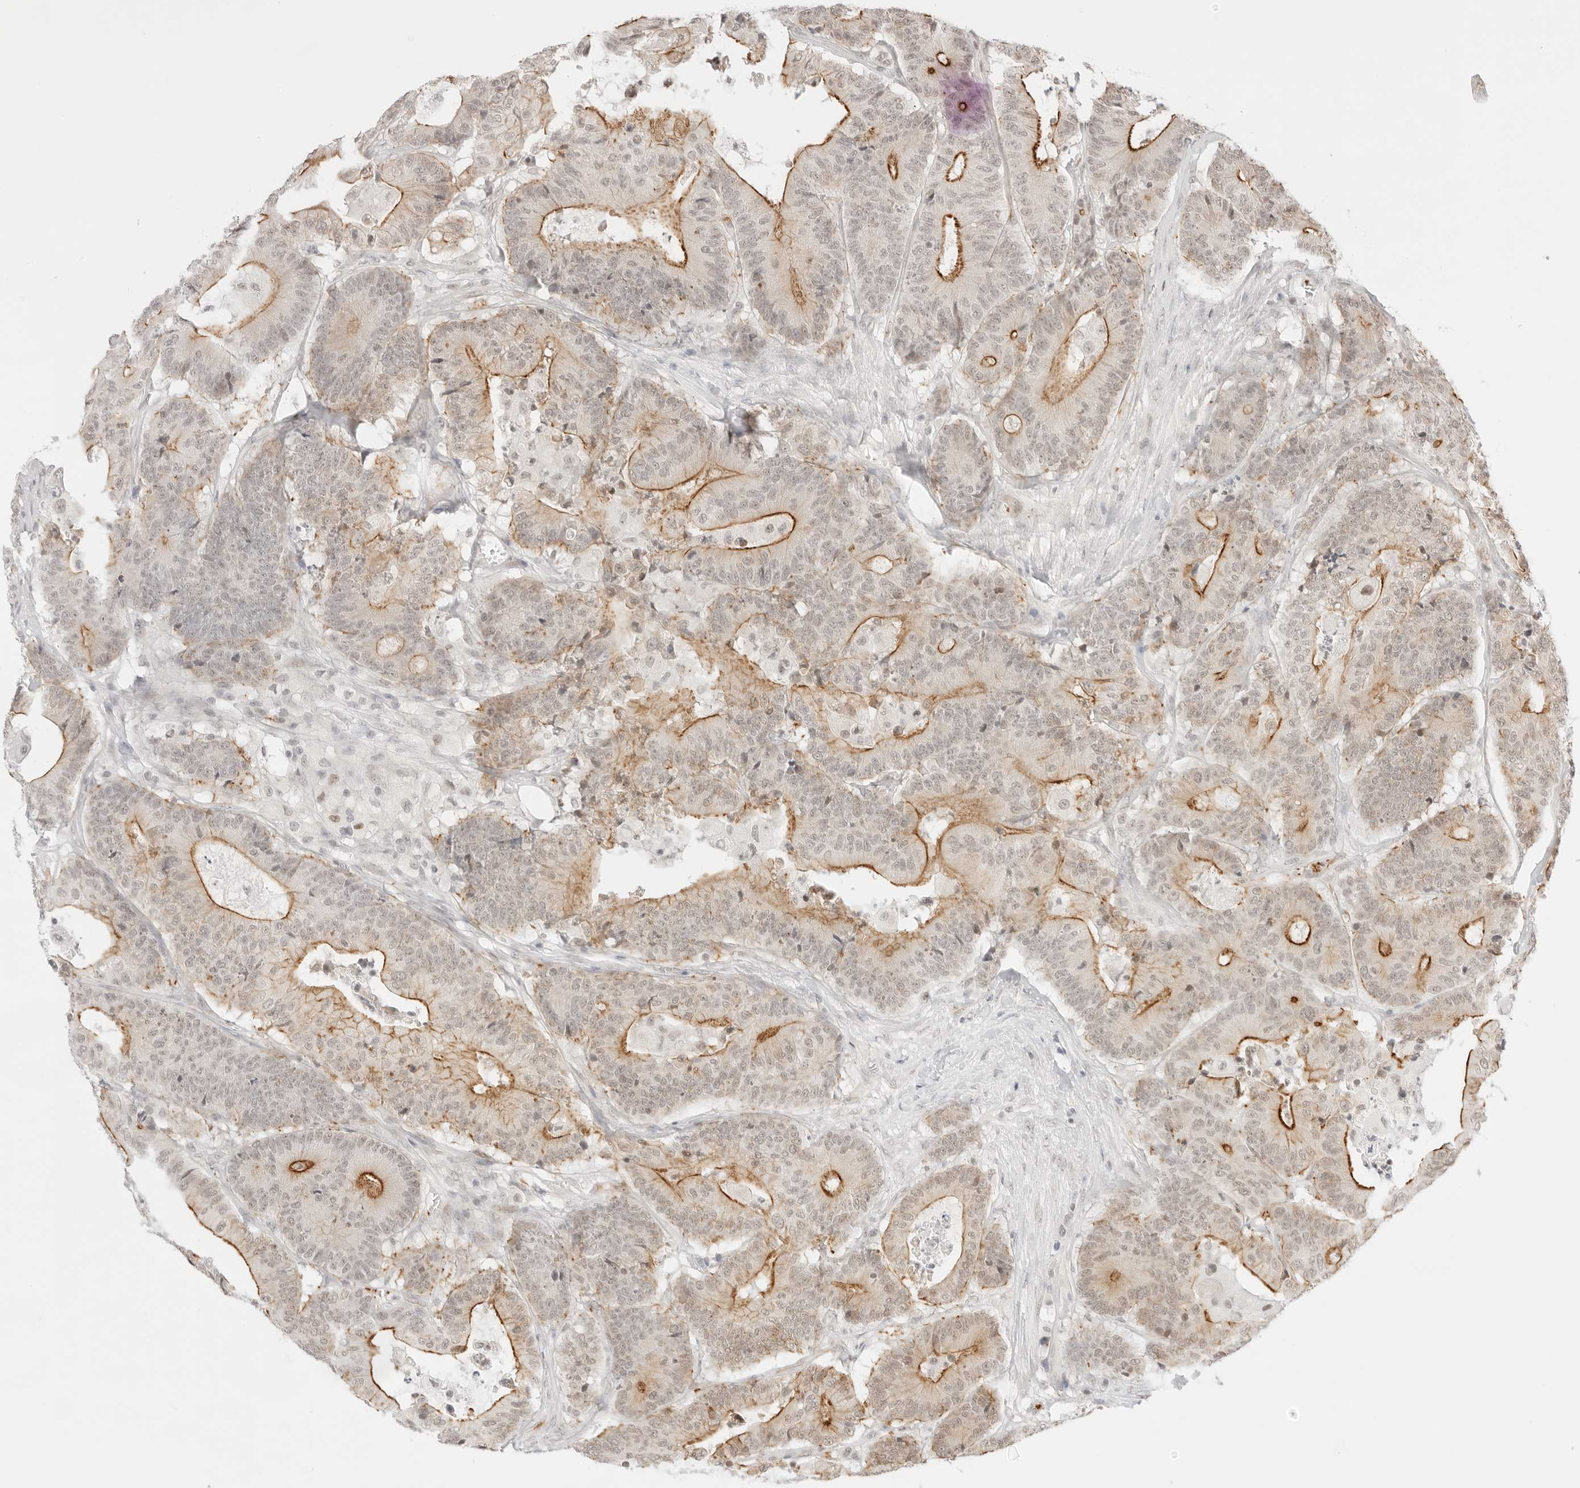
{"staining": {"intensity": "moderate", "quantity": "25%-75%", "location": "cytoplasmic/membranous"}, "tissue": "colorectal cancer", "cell_type": "Tumor cells", "image_type": "cancer", "snomed": [{"axis": "morphology", "description": "Adenocarcinoma, NOS"}, {"axis": "topography", "description": "Colon"}], "caption": "Colorectal cancer stained with immunohistochemistry (IHC) demonstrates moderate cytoplasmic/membranous positivity in approximately 25%-75% of tumor cells. (brown staining indicates protein expression, while blue staining denotes nuclei).", "gene": "GNAS", "patient": {"sex": "female", "age": 84}}